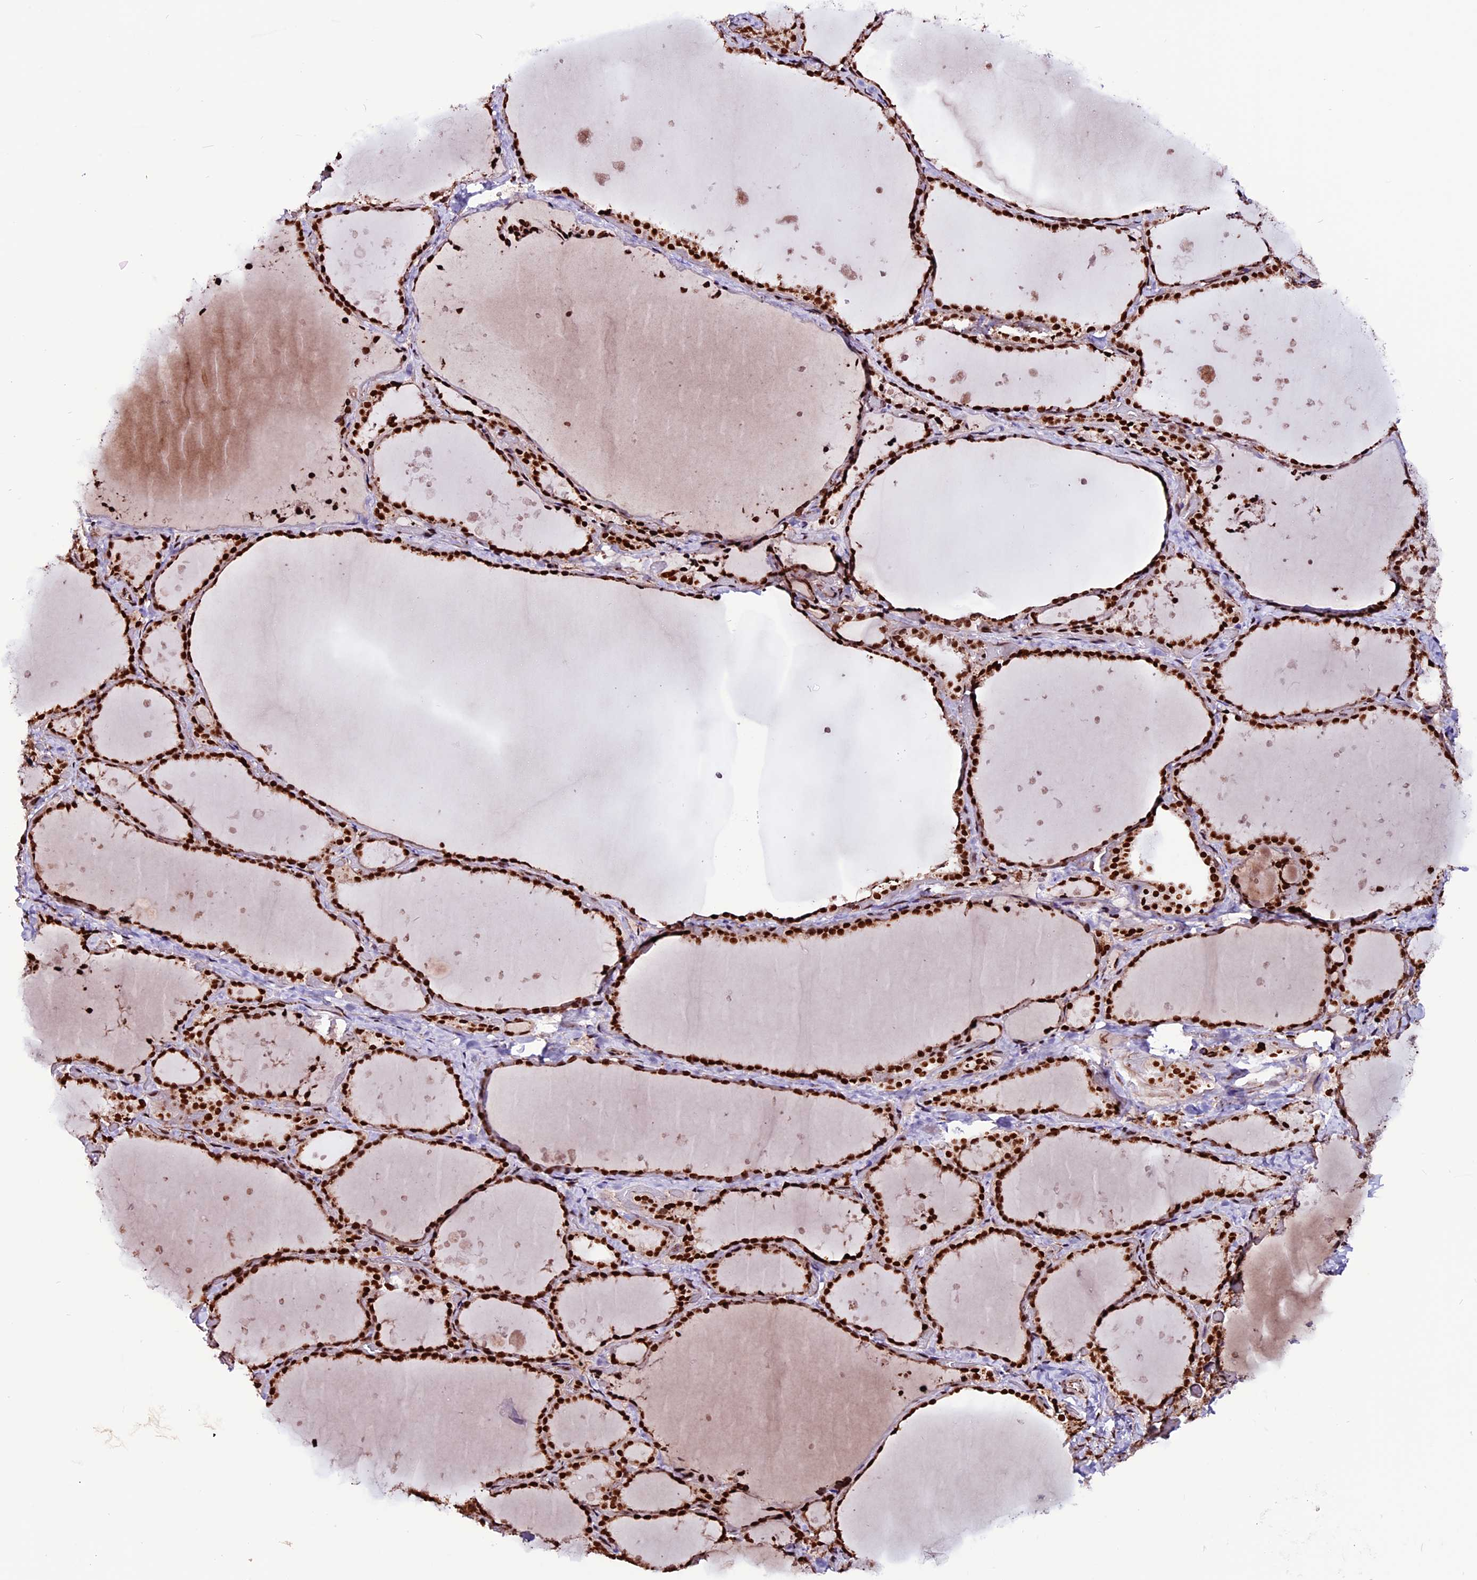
{"staining": {"intensity": "strong", "quantity": ">75%", "location": "nuclear"}, "tissue": "thyroid gland", "cell_type": "Glandular cells", "image_type": "normal", "snomed": [{"axis": "morphology", "description": "Normal tissue, NOS"}, {"axis": "topography", "description": "Thyroid gland"}], "caption": "This micrograph exhibits immunohistochemistry (IHC) staining of benign human thyroid gland, with high strong nuclear expression in about >75% of glandular cells.", "gene": "RINL", "patient": {"sex": "female", "age": 44}}